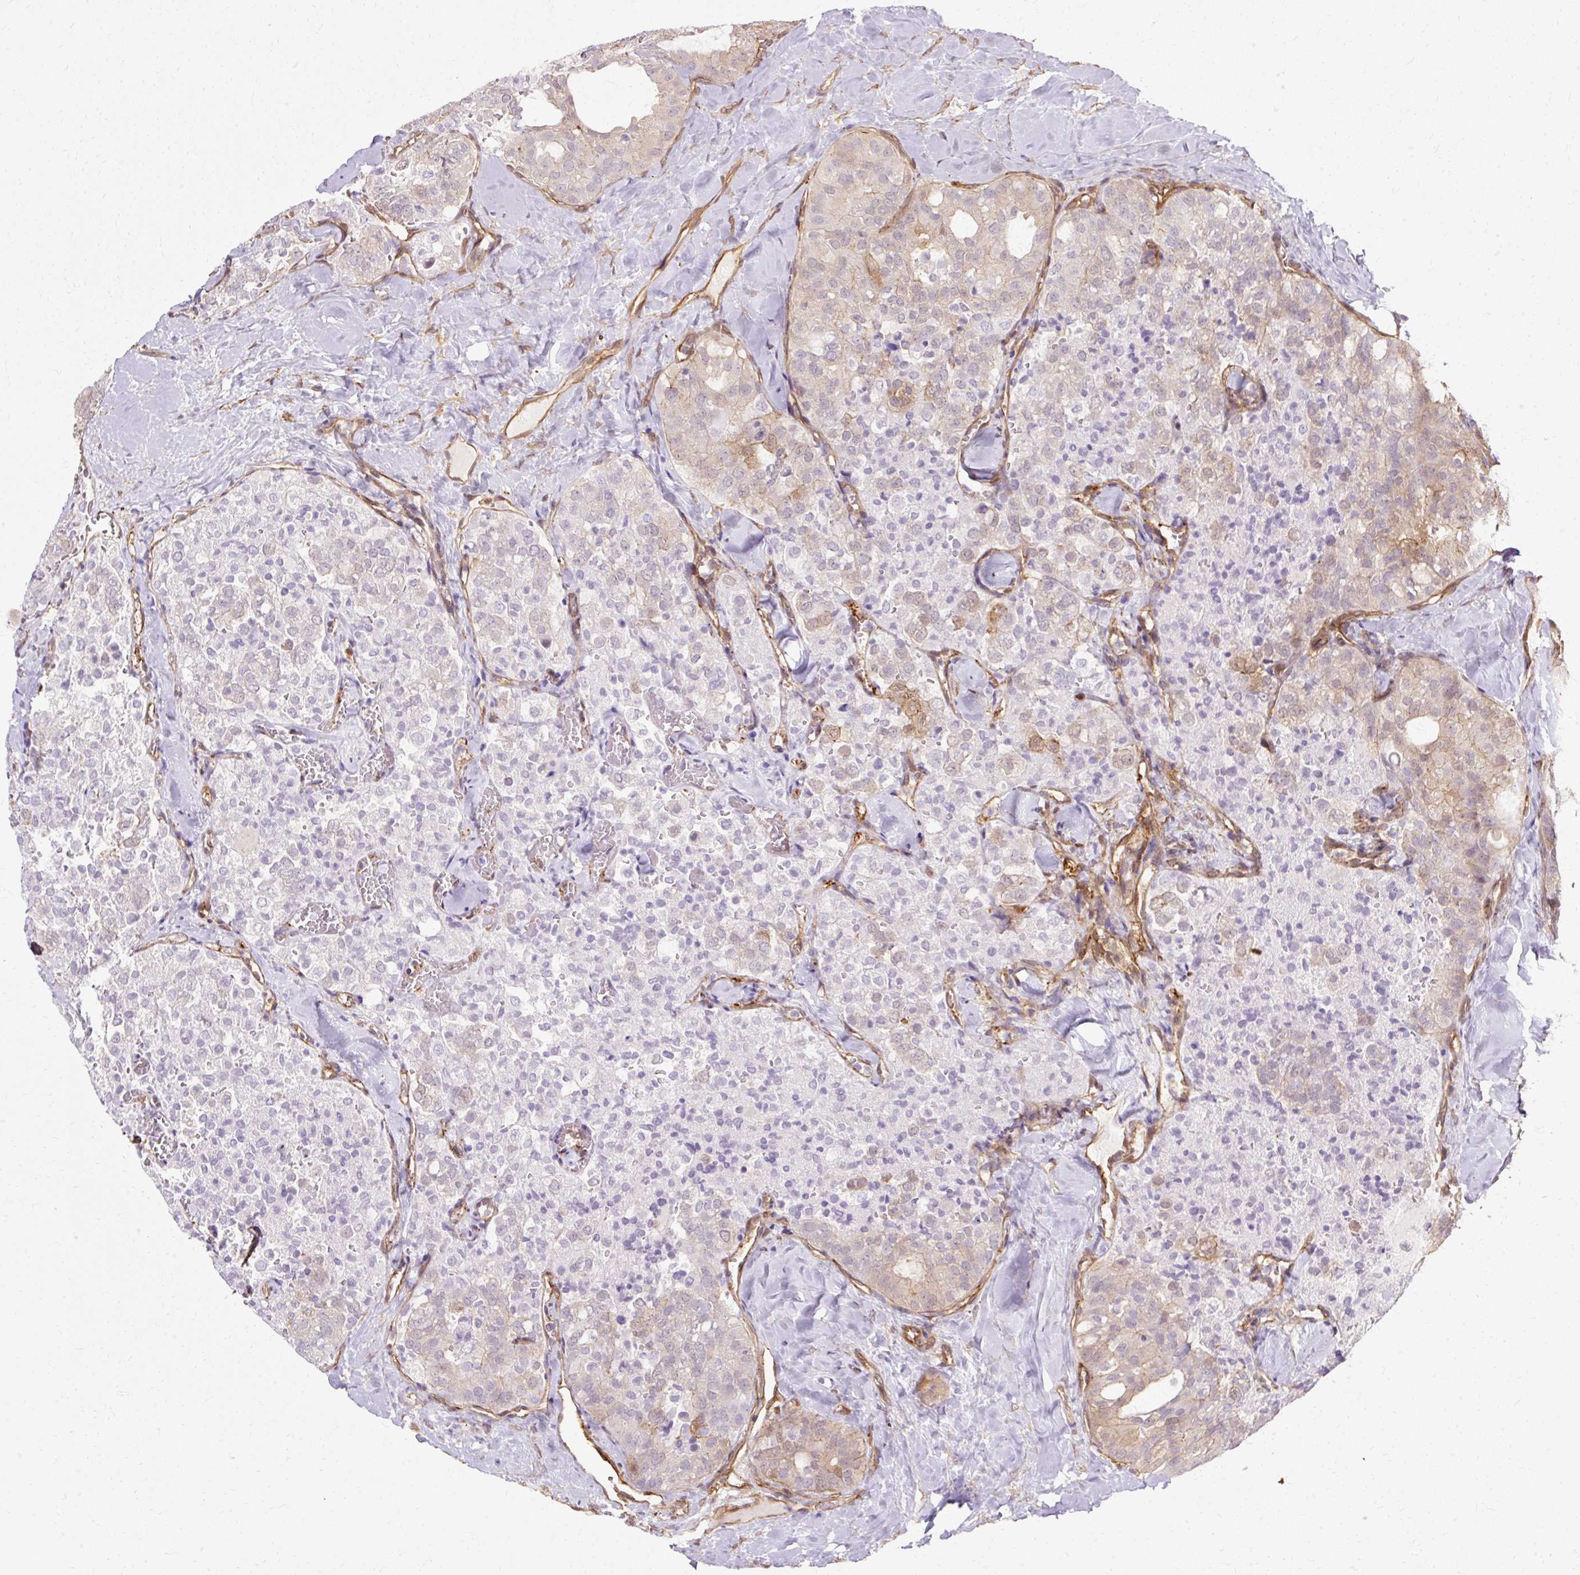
{"staining": {"intensity": "negative", "quantity": "none", "location": "none"}, "tissue": "thyroid cancer", "cell_type": "Tumor cells", "image_type": "cancer", "snomed": [{"axis": "morphology", "description": "Follicular adenoma carcinoma, NOS"}, {"axis": "topography", "description": "Thyroid gland"}], "caption": "Human follicular adenoma carcinoma (thyroid) stained for a protein using IHC shows no expression in tumor cells.", "gene": "CNN3", "patient": {"sex": "male", "age": 75}}